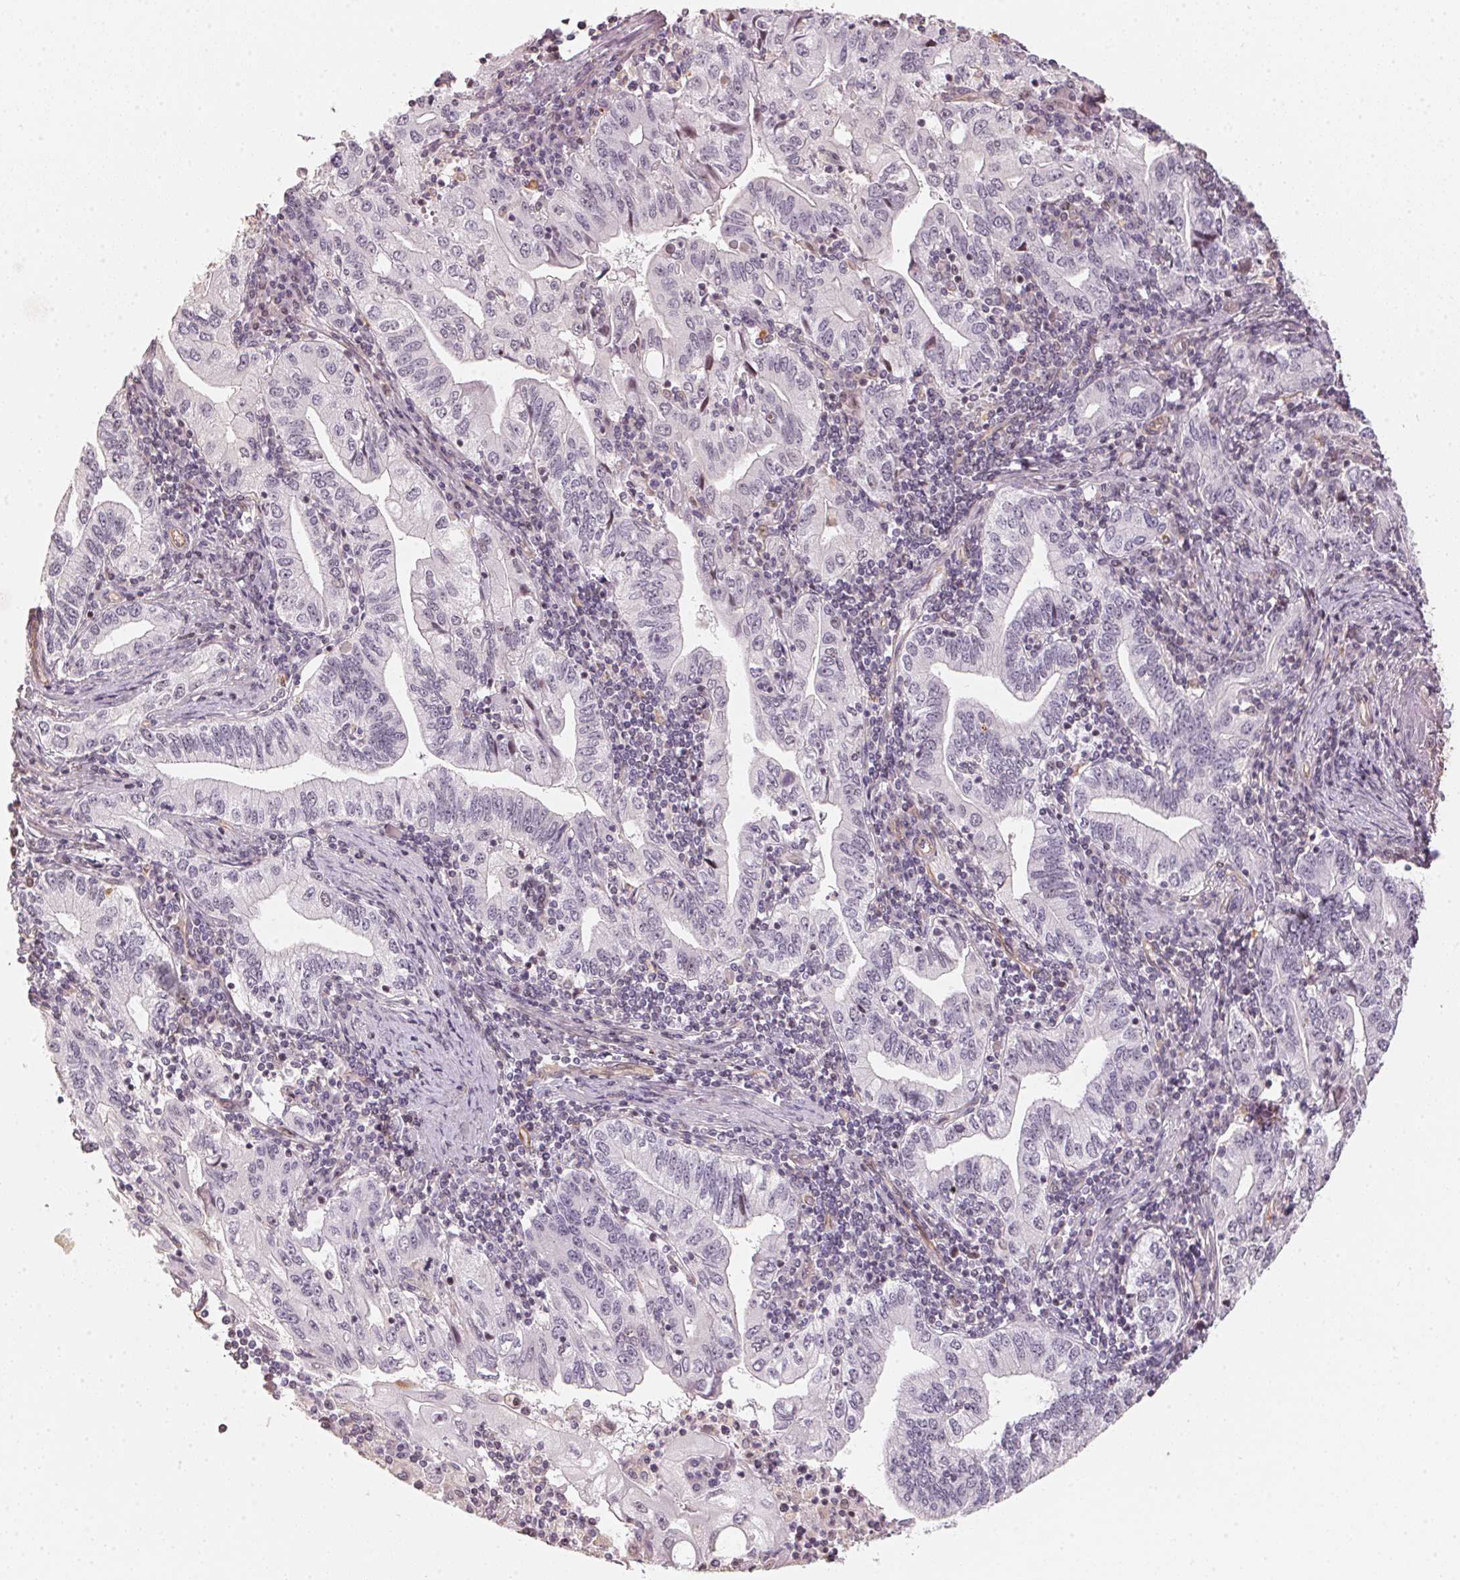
{"staining": {"intensity": "negative", "quantity": "none", "location": "none"}, "tissue": "stomach cancer", "cell_type": "Tumor cells", "image_type": "cancer", "snomed": [{"axis": "morphology", "description": "Adenocarcinoma, NOS"}, {"axis": "topography", "description": "Stomach, lower"}], "caption": "This is a image of IHC staining of stomach cancer, which shows no expression in tumor cells. (Stains: DAB immunohistochemistry (IHC) with hematoxylin counter stain, Microscopy: brightfield microscopy at high magnification).", "gene": "FOXR2", "patient": {"sex": "female", "age": 72}}